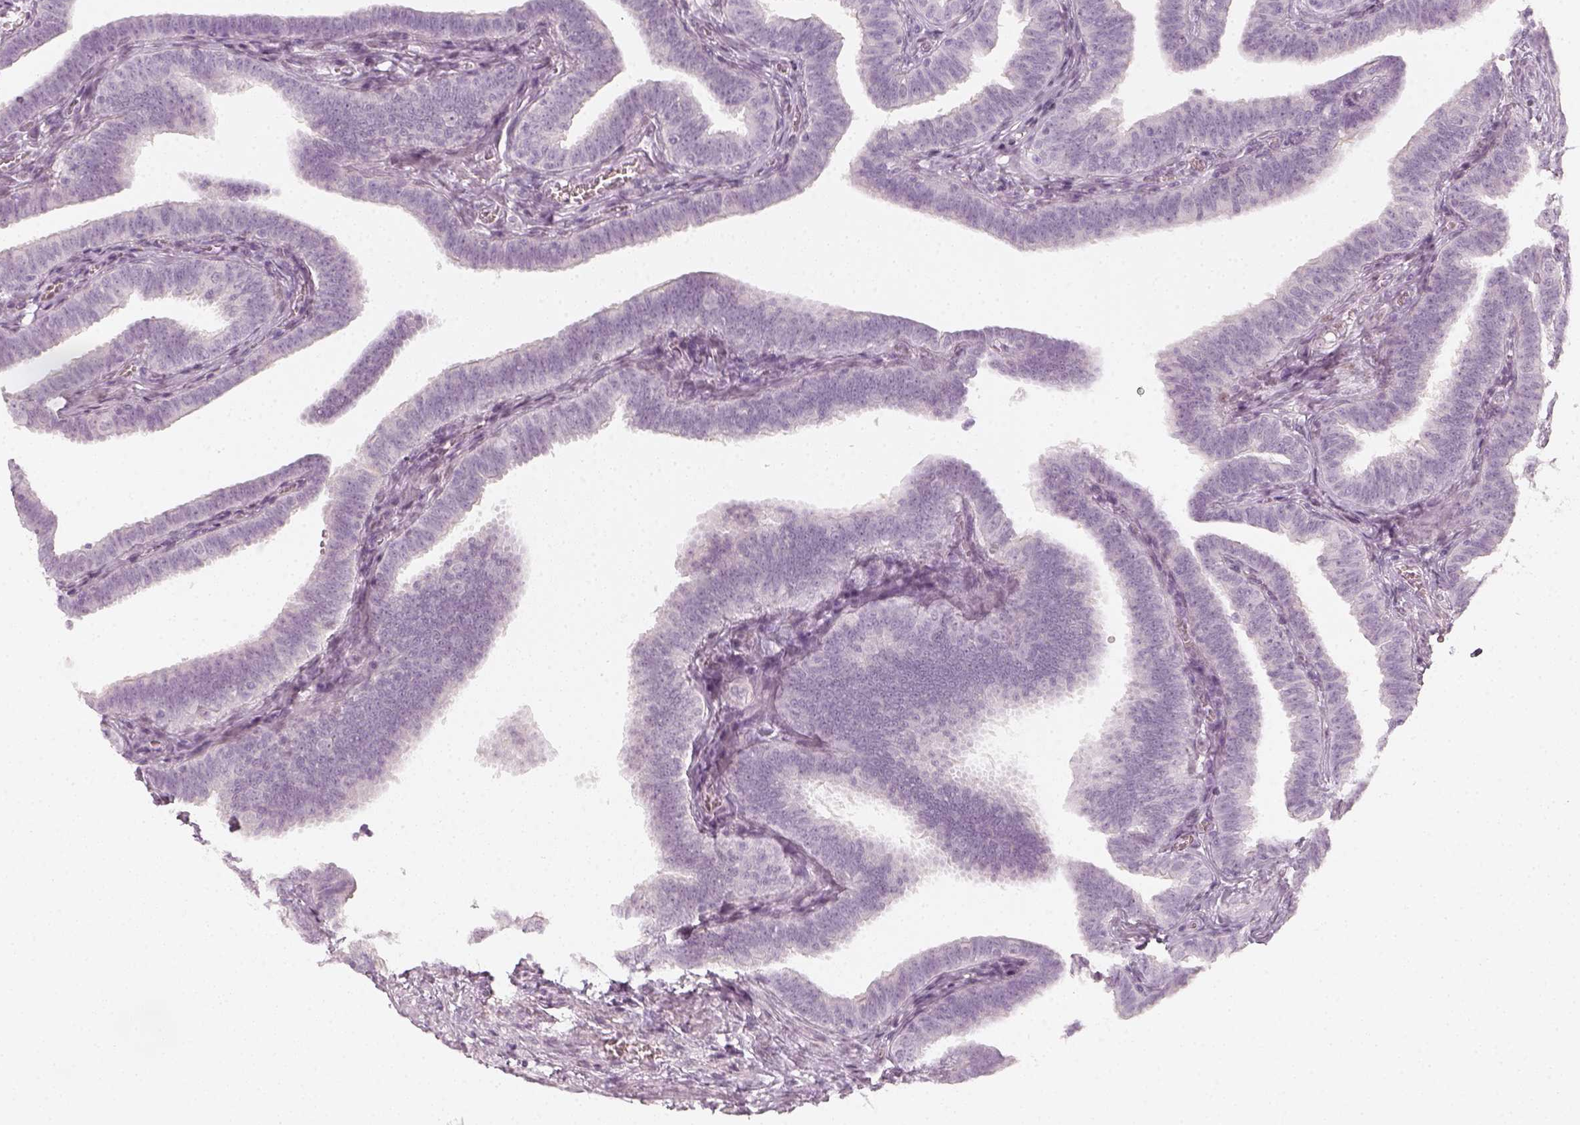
{"staining": {"intensity": "negative", "quantity": "none", "location": "none"}, "tissue": "fallopian tube", "cell_type": "Glandular cells", "image_type": "normal", "snomed": [{"axis": "morphology", "description": "Normal tissue, NOS"}, {"axis": "topography", "description": "Fallopian tube"}], "caption": "High magnification brightfield microscopy of benign fallopian tube stained with DAB (3,3'-diaminobenzidine) (brown) and counterstained with hematoxylin (blue): glandular cells show no significant staining.", "gene": "KRTAP2", "patient": {"sex": "female", "age": 25}}